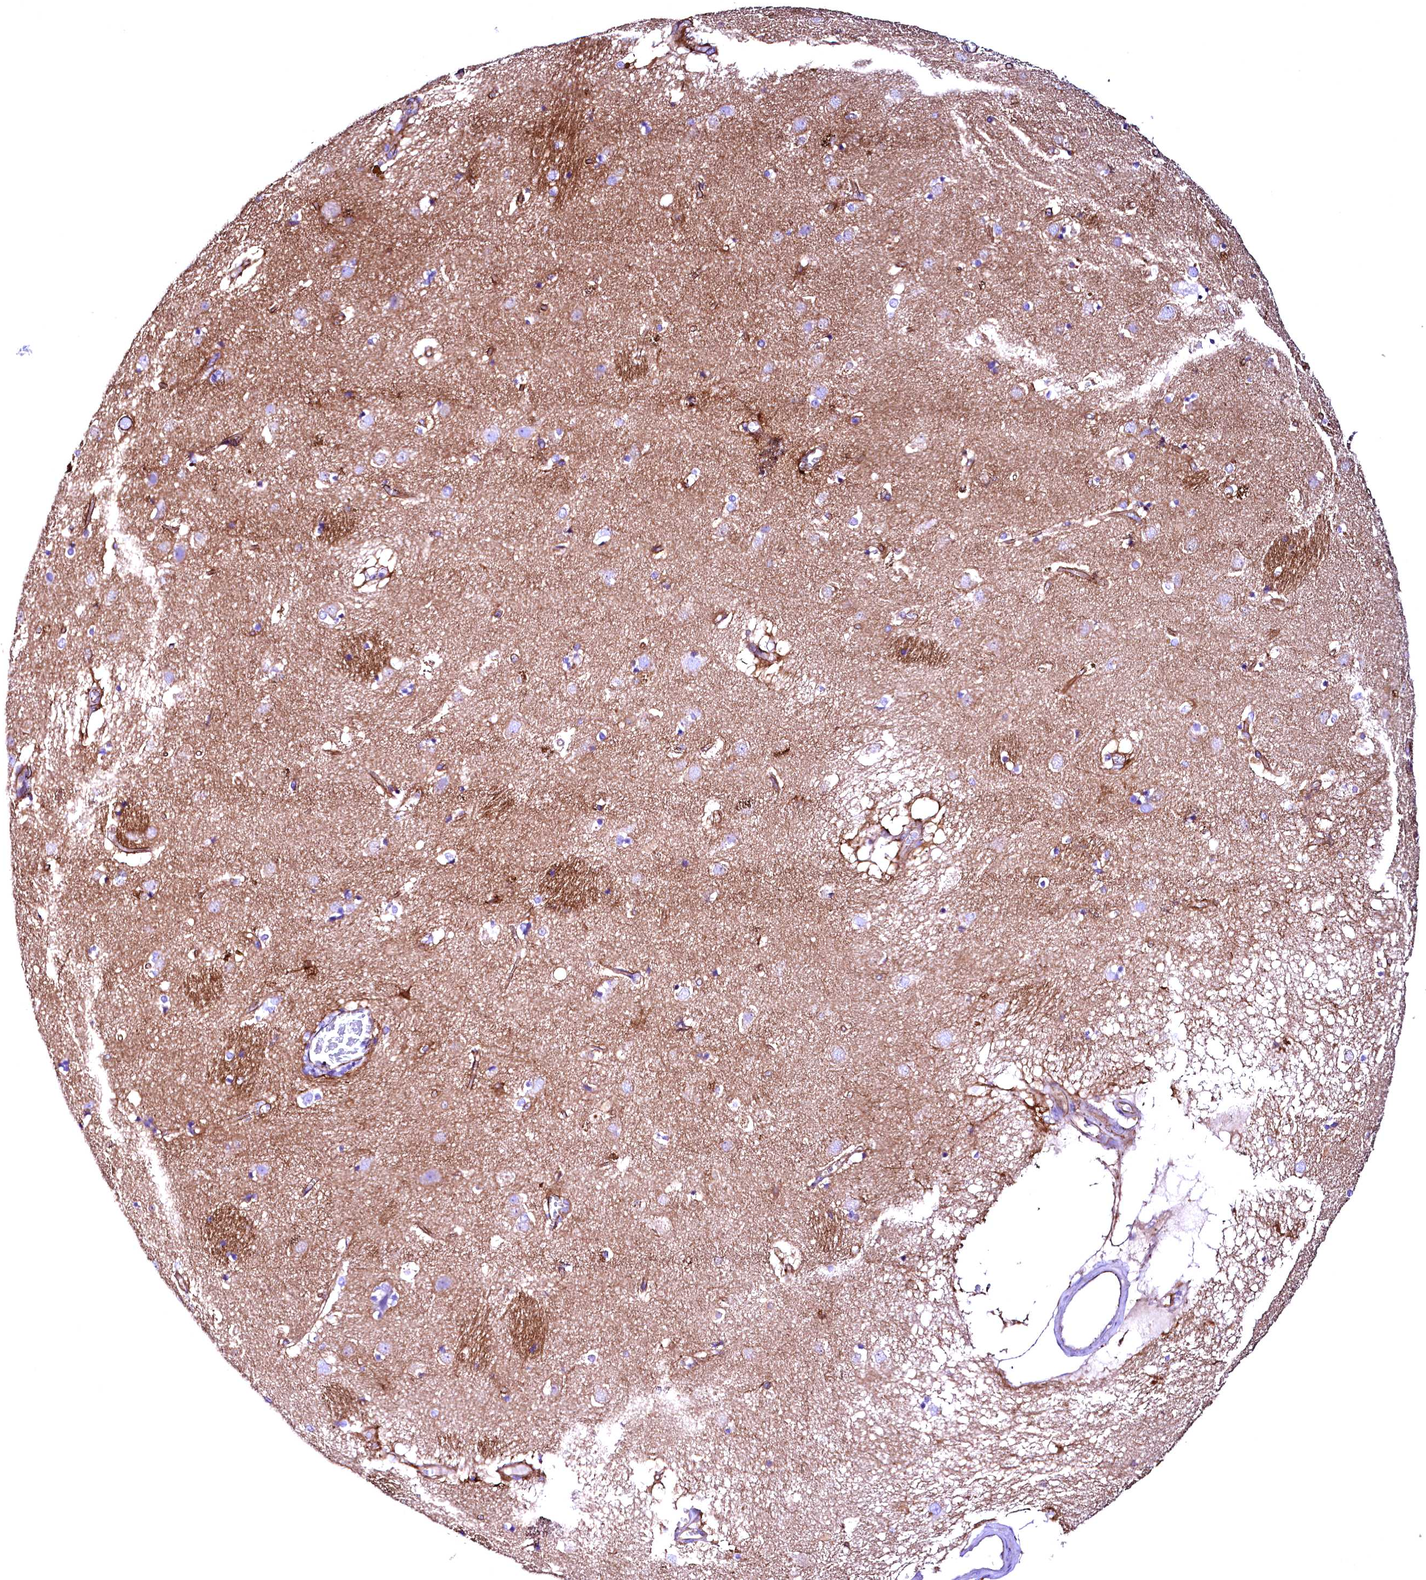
{"staining": {"intensity": "negative", "quantity": "none", "location": "none"}, "tissue": "caudate", "cell_type": "Glial cells", "image_type": "normal", "snomed": [{"axis": "morphology", "description": "Normal tissue, NOS"}, {"axis": "topography", "description": "Lateral ventricle wall"}], "caption": "This is a histopathology image of immunohistochemistry (IHC) staining of normal caudate, which shows no positivity in glial cells.", "gene": "SLF1", "patient": {"sex": "male", "age": 70}}